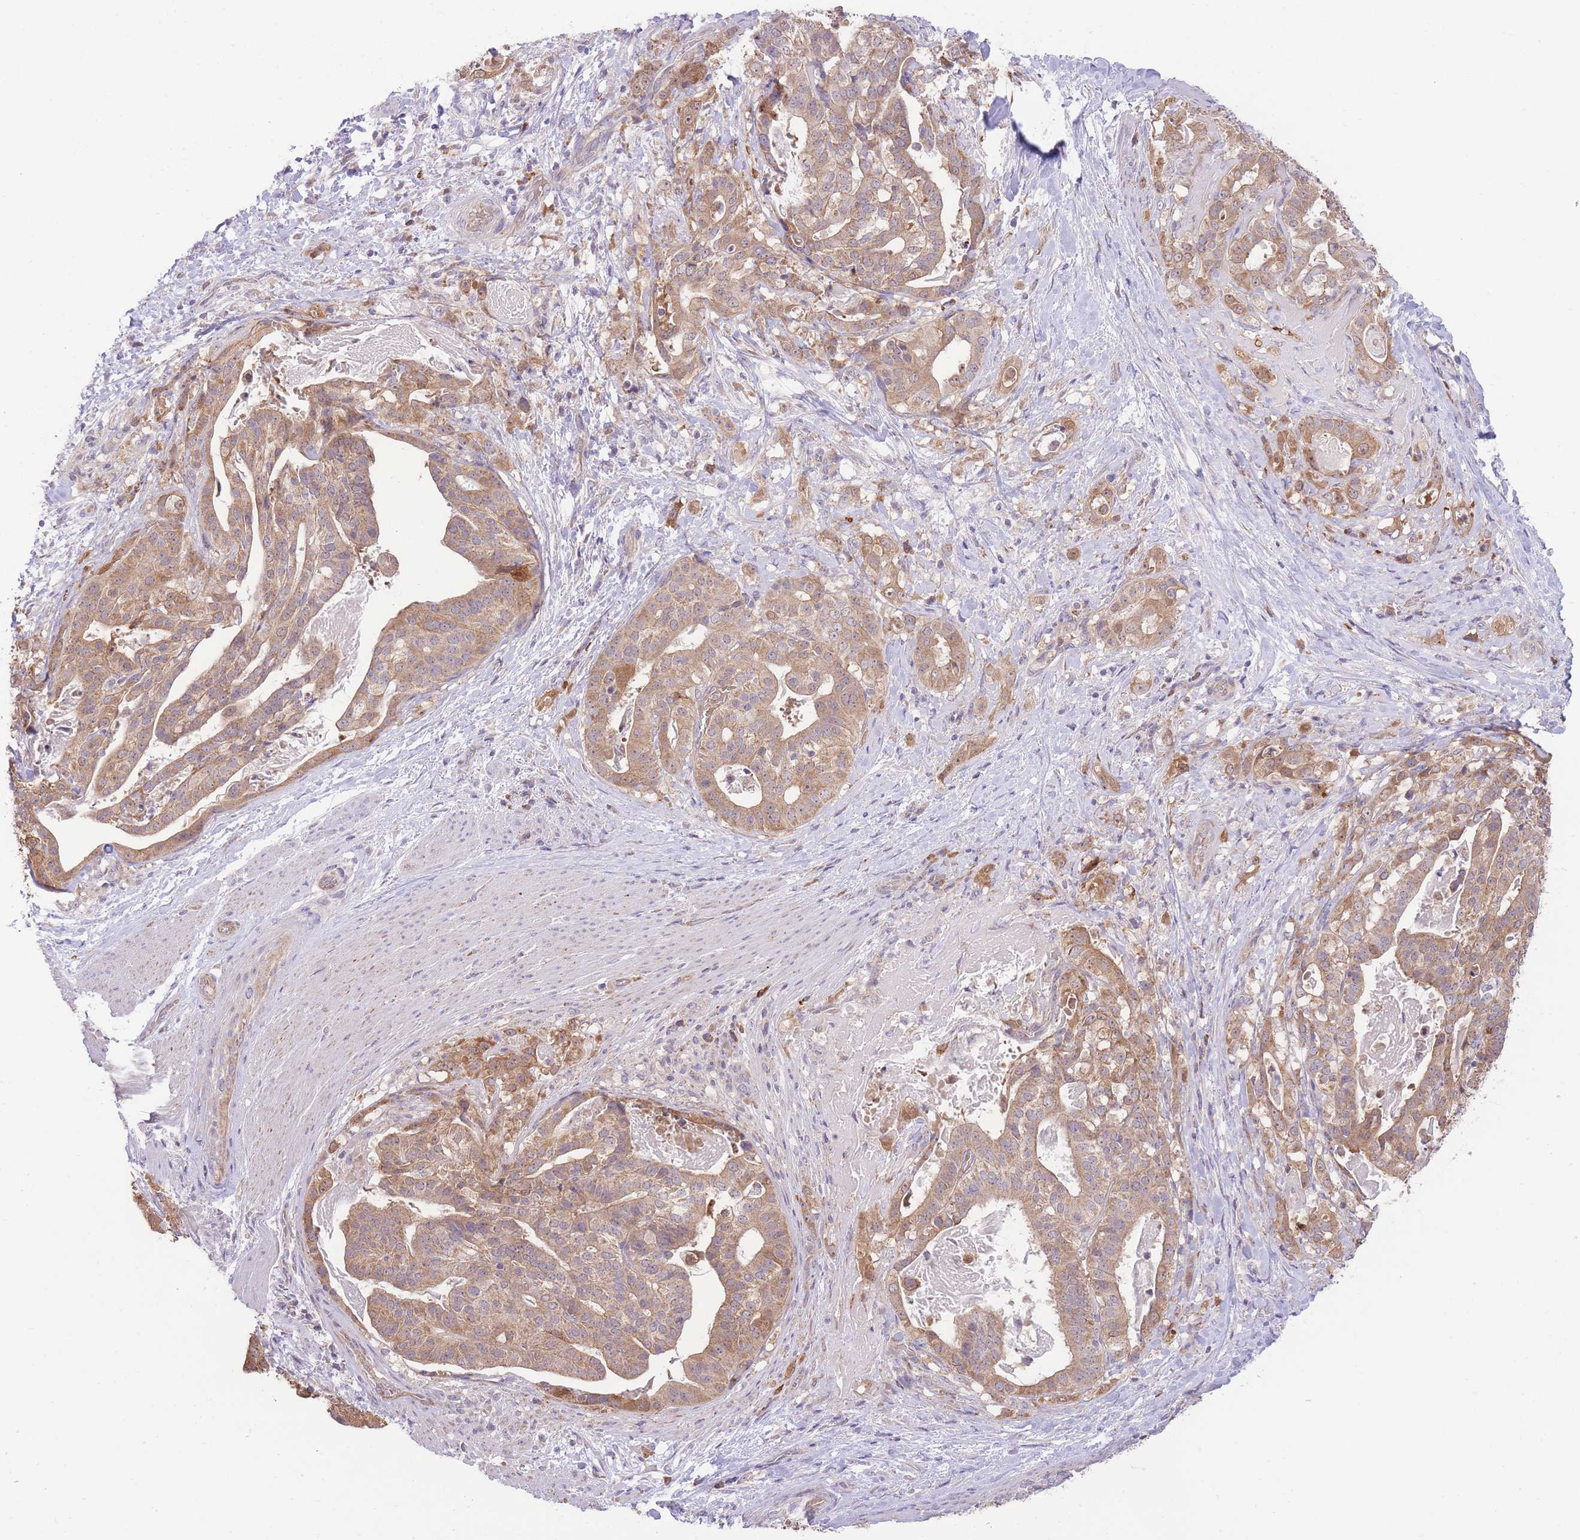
{"staining": {"intensity": "moderate", "quantity": ">75%", "location": "cytoplasmic/membranous"}, "tissue": "stomach cancer", "cell_type": "Tumor cells", "image_type": "cancer", "snomed": [{"axis": "morphology", "description": "Adenocarcinoma, NOS"}, {"axis": "topography", "description": "Stomach"}], "caption": "Tumor cells demonstrate moderate cytoplasmic/membranous positivity in approximately >75% of cells in stomach adenocarcinoma.", "gene": "BOLA2B", "patient": {"sex": "male", "age": 48}}